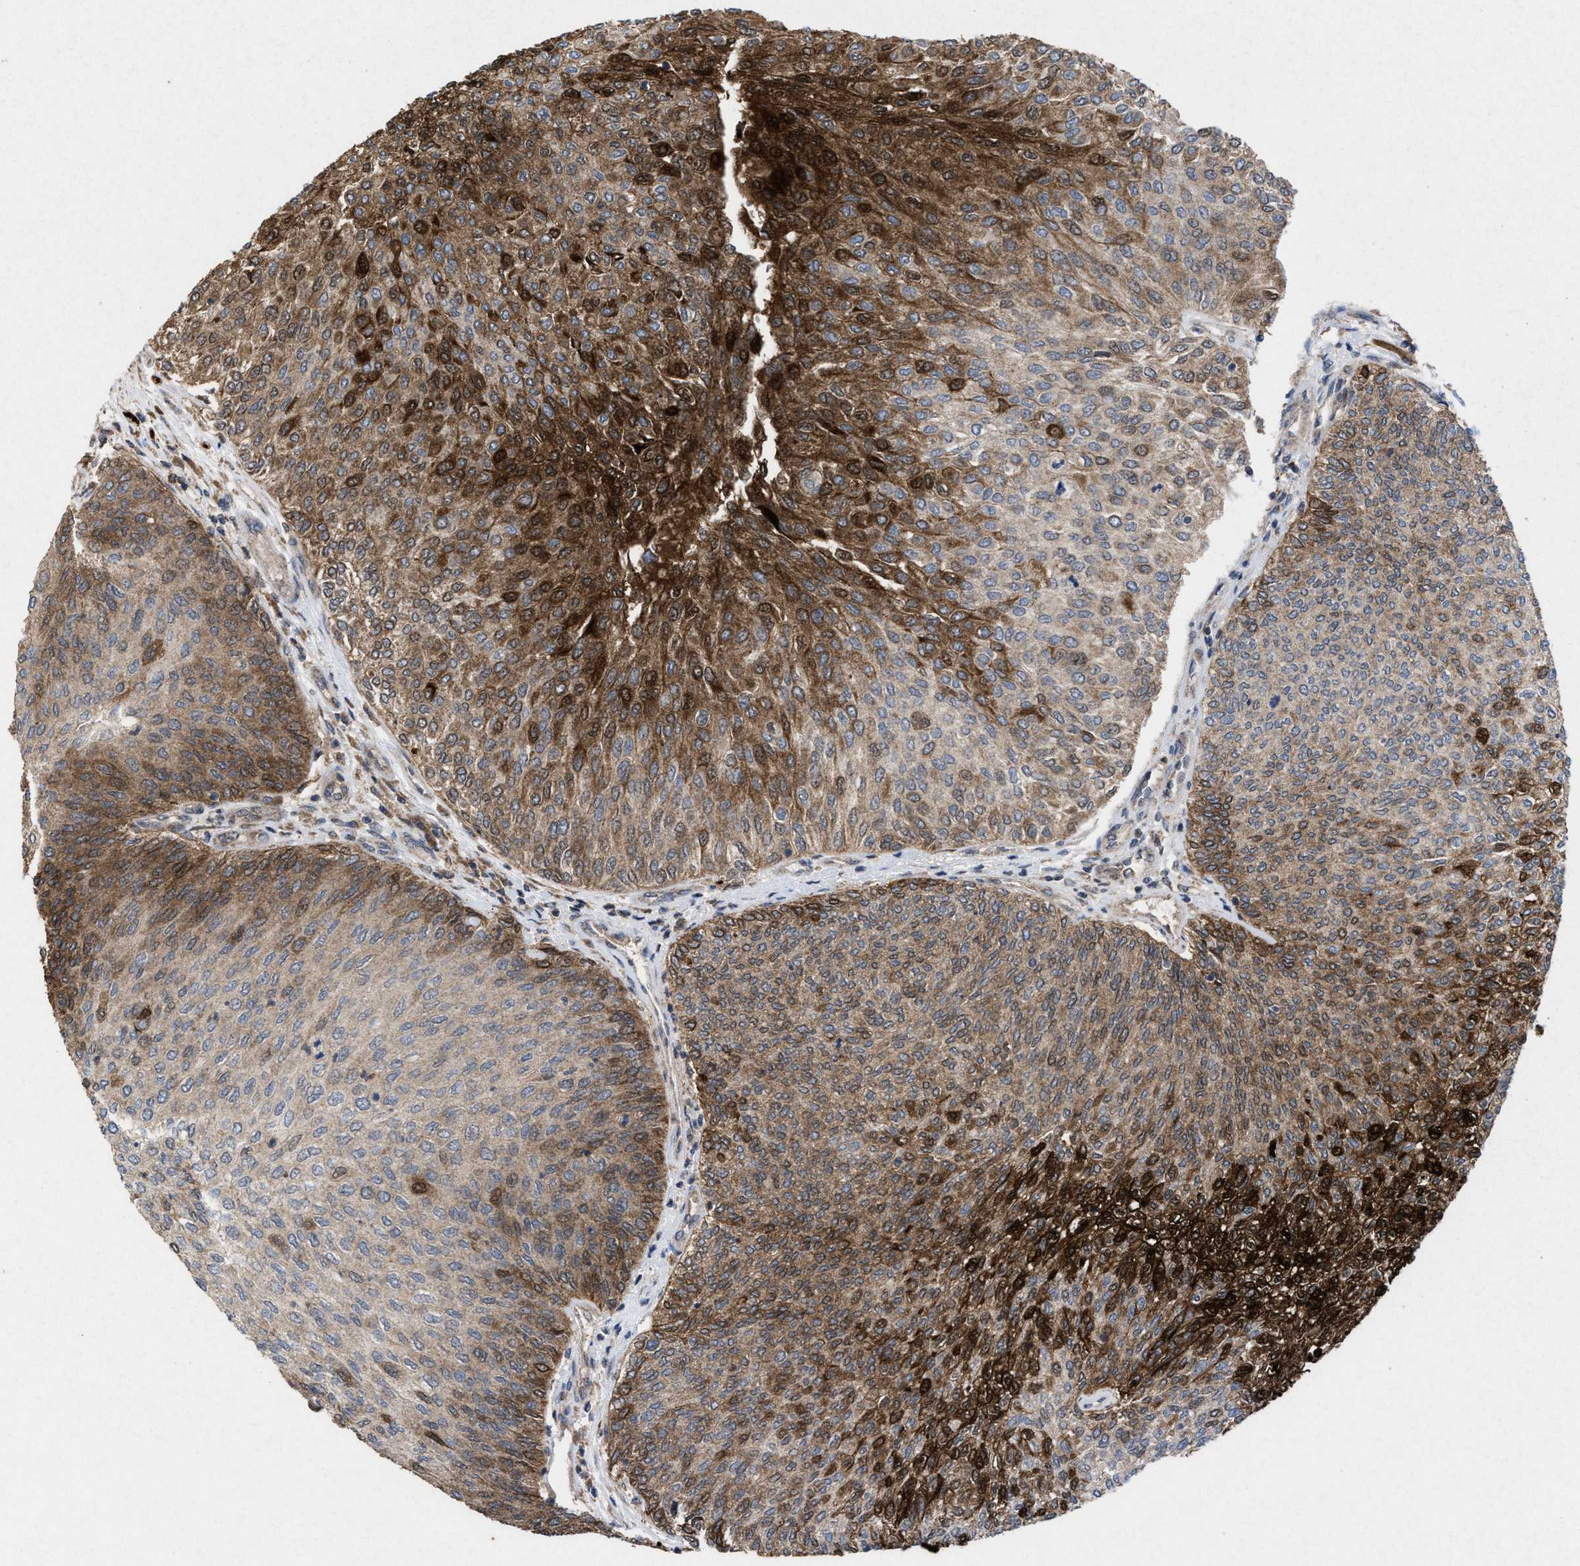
{"staining": {"intensity": "moderate", "quantity": ">75%", "location": "cytoplasmic/membranous"}, "tissue": "urothelial cancer", "cell_type": "Tumor cells", "image_type": "cancer", "snomed": [{"axis": "morphology", "description": "Urothelial carcinoma, Low grade"}, {"axis": "topography", "description": "Urinary bladder"}], "caption": "Immunohistochemistry photomicrograph of human low-grade urothelial carcinoma stained for a protein (brown), which exhibits medium levels of moderate cytoplasmic/membranous positivity in about >75% of tumor cells.", "gene": "MSI2", "patient": {"sex": "female", "age": 79}}